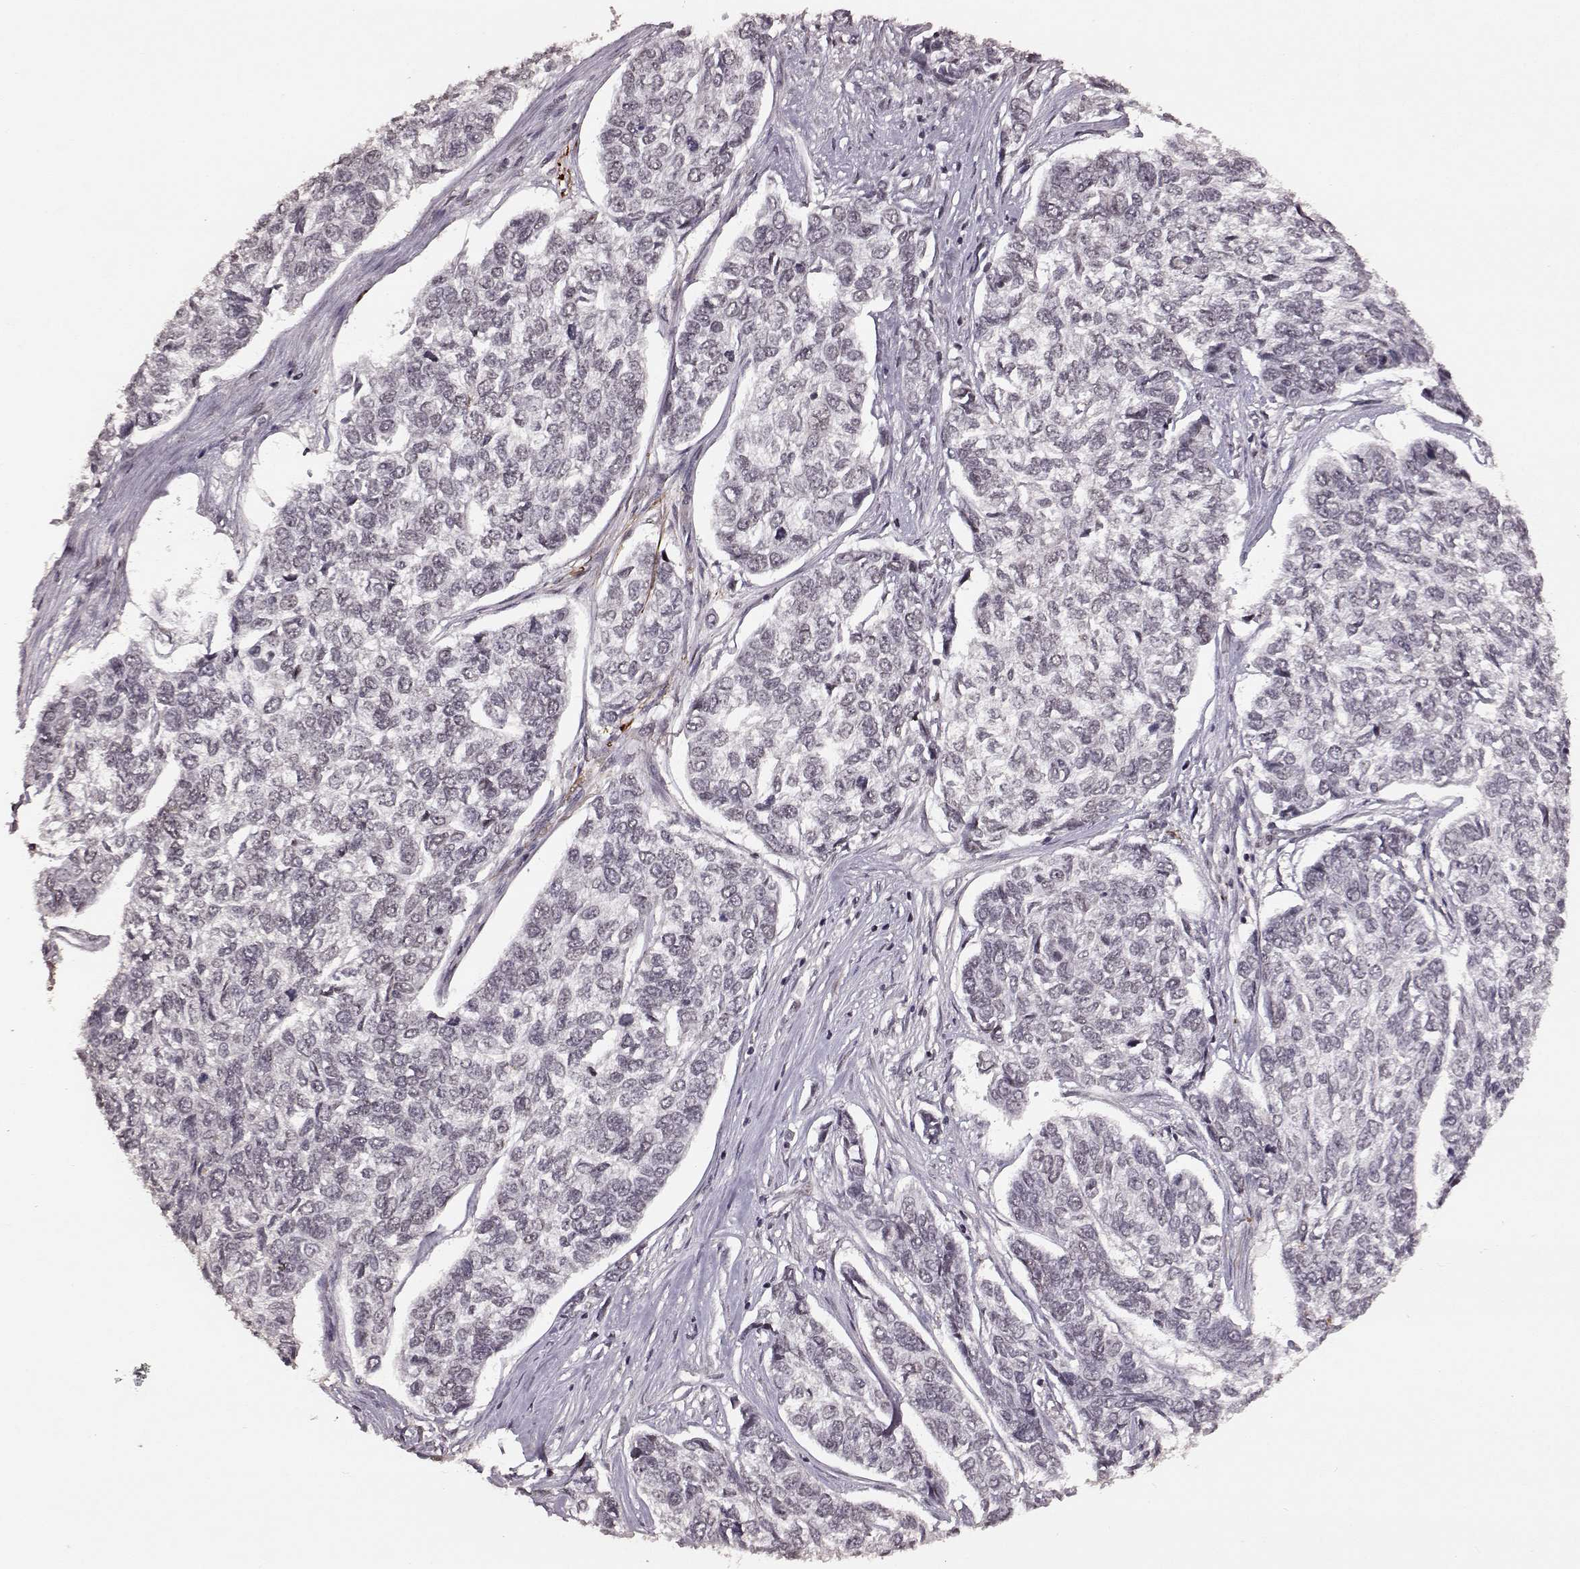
{"staining": {"intensity": "negative", "quantity": "none", "location": "none"}, "tissue": "skin cancer", "cell_type": "Tumor cells", "image_type": "cancer", "snomed": [{"axis": "morphology", "description": "Basal cell carcinoma"}, {"axis": "topography", "description": "Skin"}], "caption": "Tumor cells are negative for protein expression in human basal cell carcinoma (skin).", "gene": "RRAGD", "patient": {"sex": "female", "age": 65}}